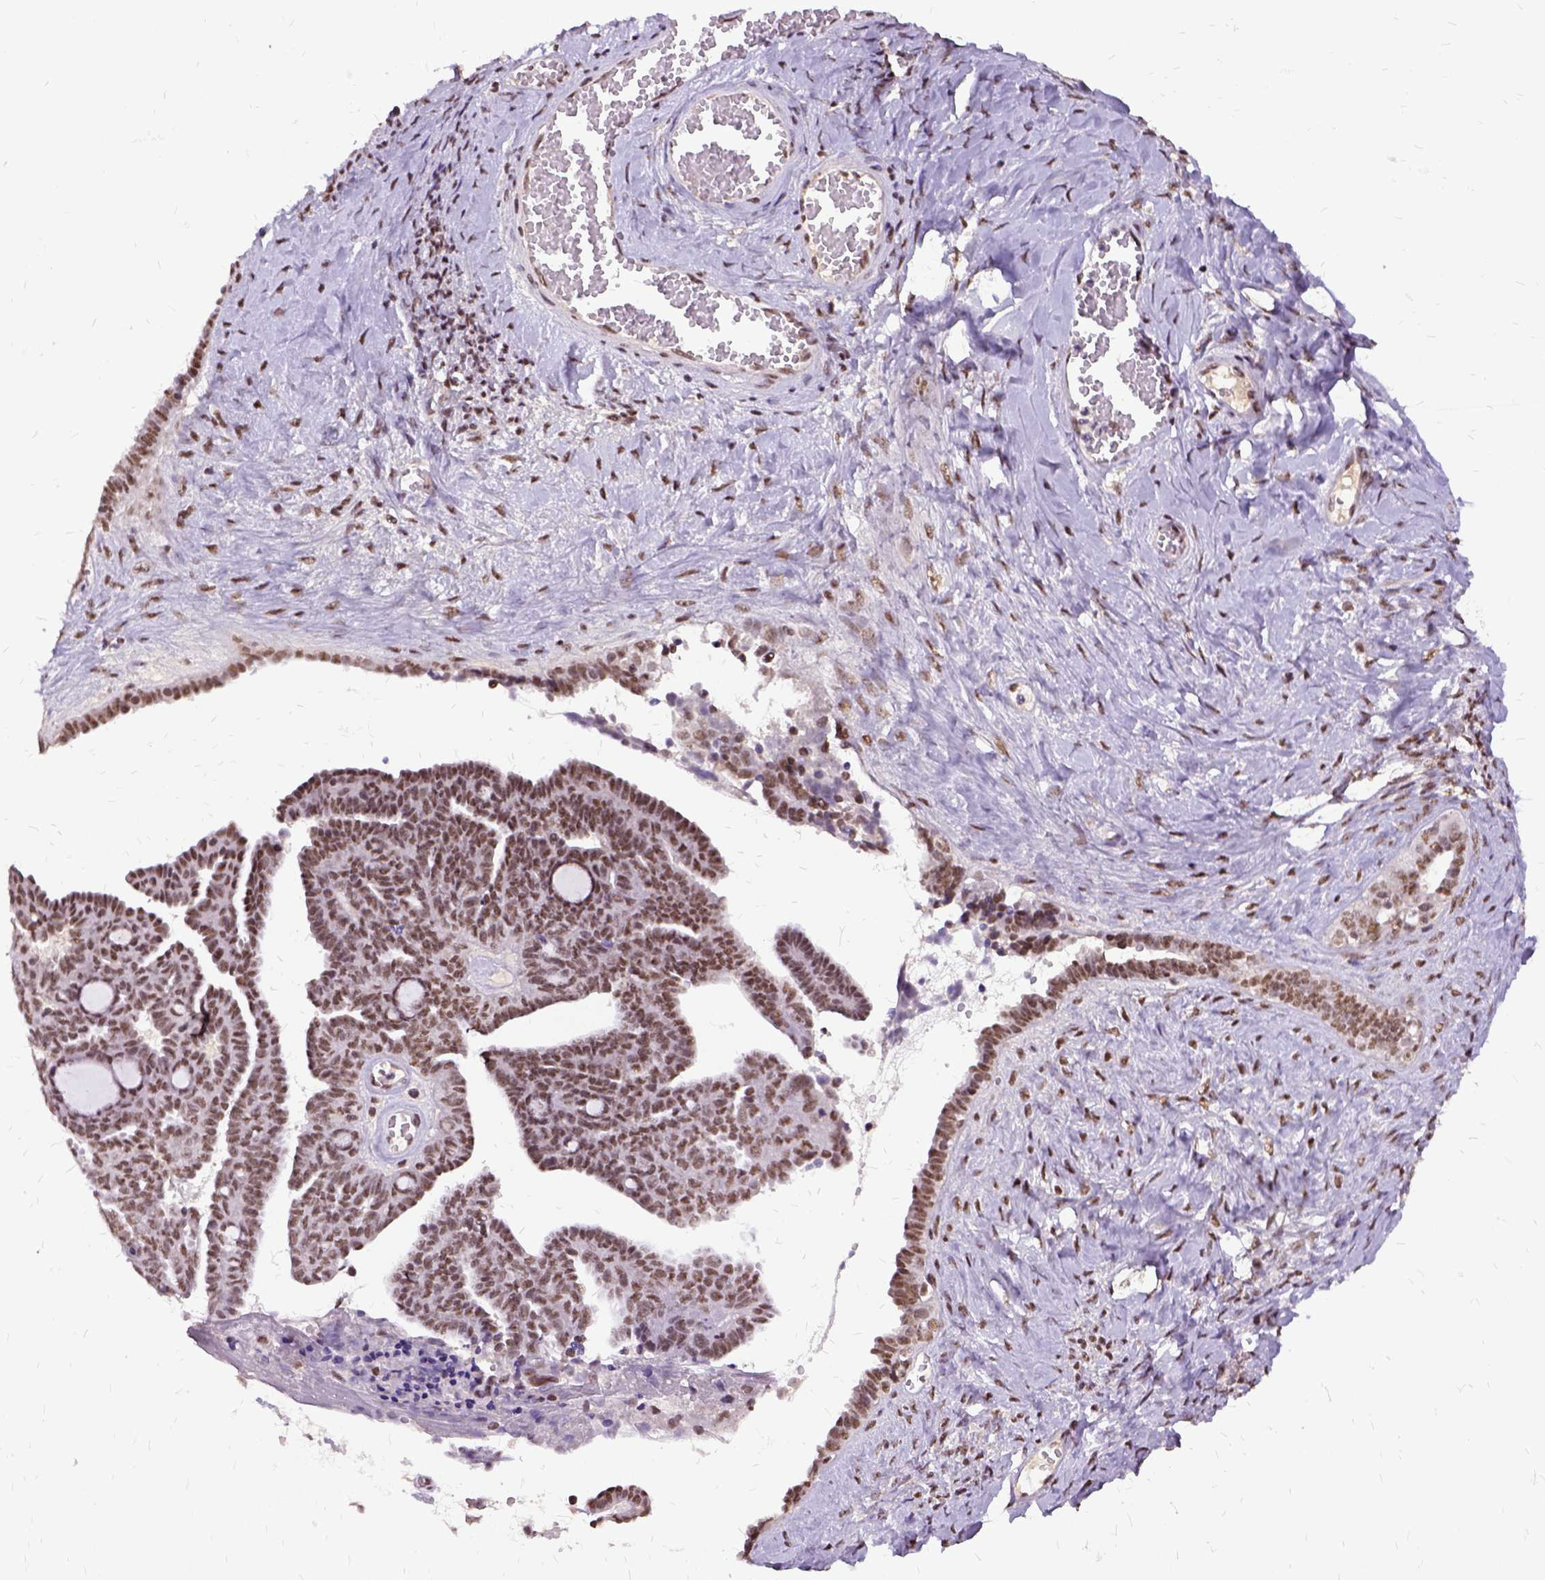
{"staining": {"intensity": "moderate", "quantity": ">75%", "location": "nuclear"}, "tissue": "ovarian cancer", "cell_type": "Tumor cells", "image_type": "cancer", "snomed": [{"axis": "morphology", "description": "Cystadenocarcinoma, serous, NOS"}, {"axis": "topography", "description": "Ovary"}], "caption": "Serous cystadenocarcinoma (ovarian) tissue shows moderate nuclear positivity in about >75% of tumor cells, visualized by immunohistochemistry.", "gene": "SETD1A", "patient": {"sex": "female", "age": 71}}